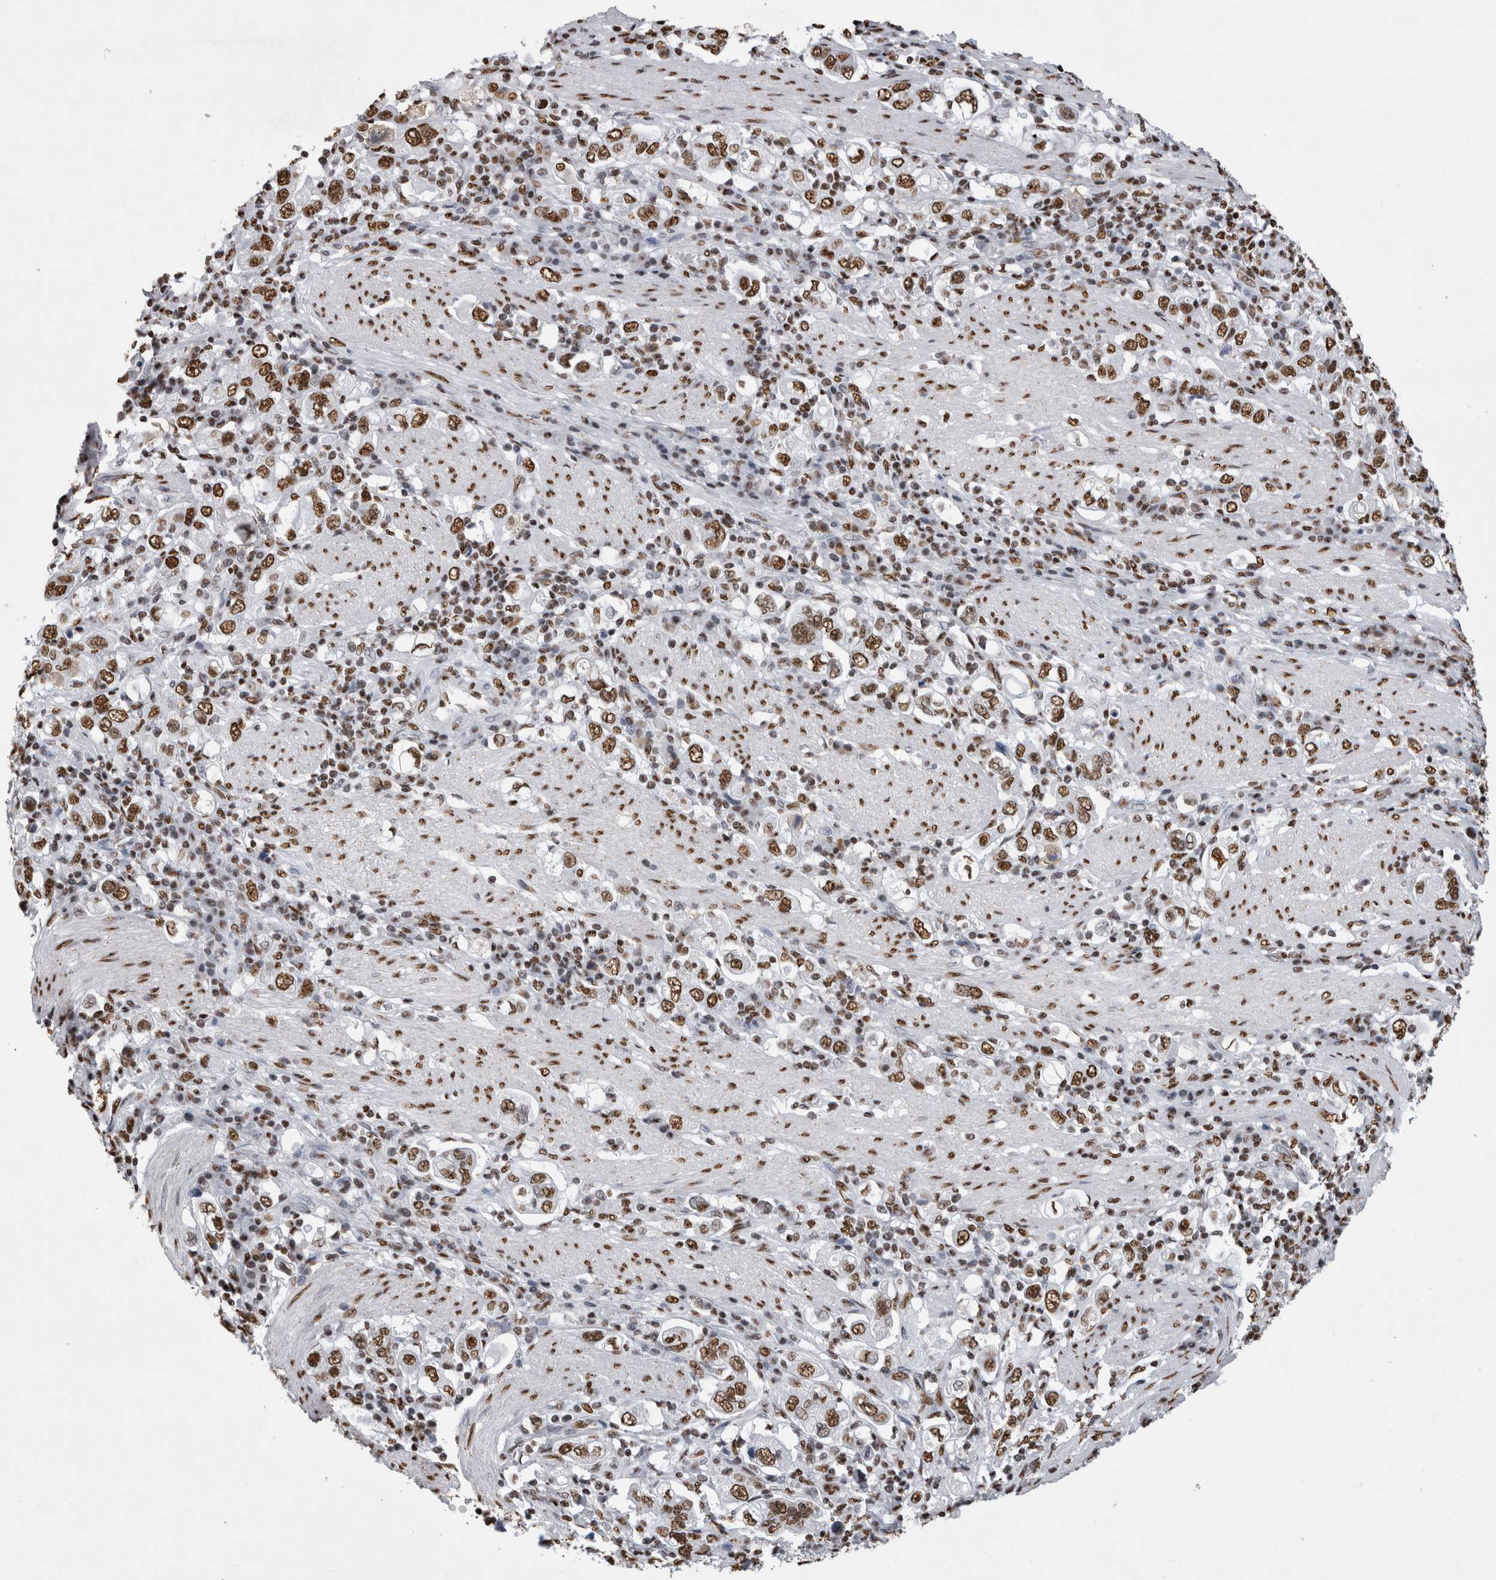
{"staining": {"intensity": "strong", "quantity": ">75%", "location": "nuclear"}, "tissue": "stomach cancer", "cell_type": "Tumor cells", "image_type": "cancer", "snomed": [{"axis": "morphology", "description": "Adenocarcinoma, NOS"}, {"axis": "topography", "description": "Stomach, upper"}], "caption": "Stomach cancer (adenocarcinoma) stained for a protein displays strong nuclear positivity in tumor cells.", "gene": "ALPK3", "patient": {"sex": "male", "age": 62}}